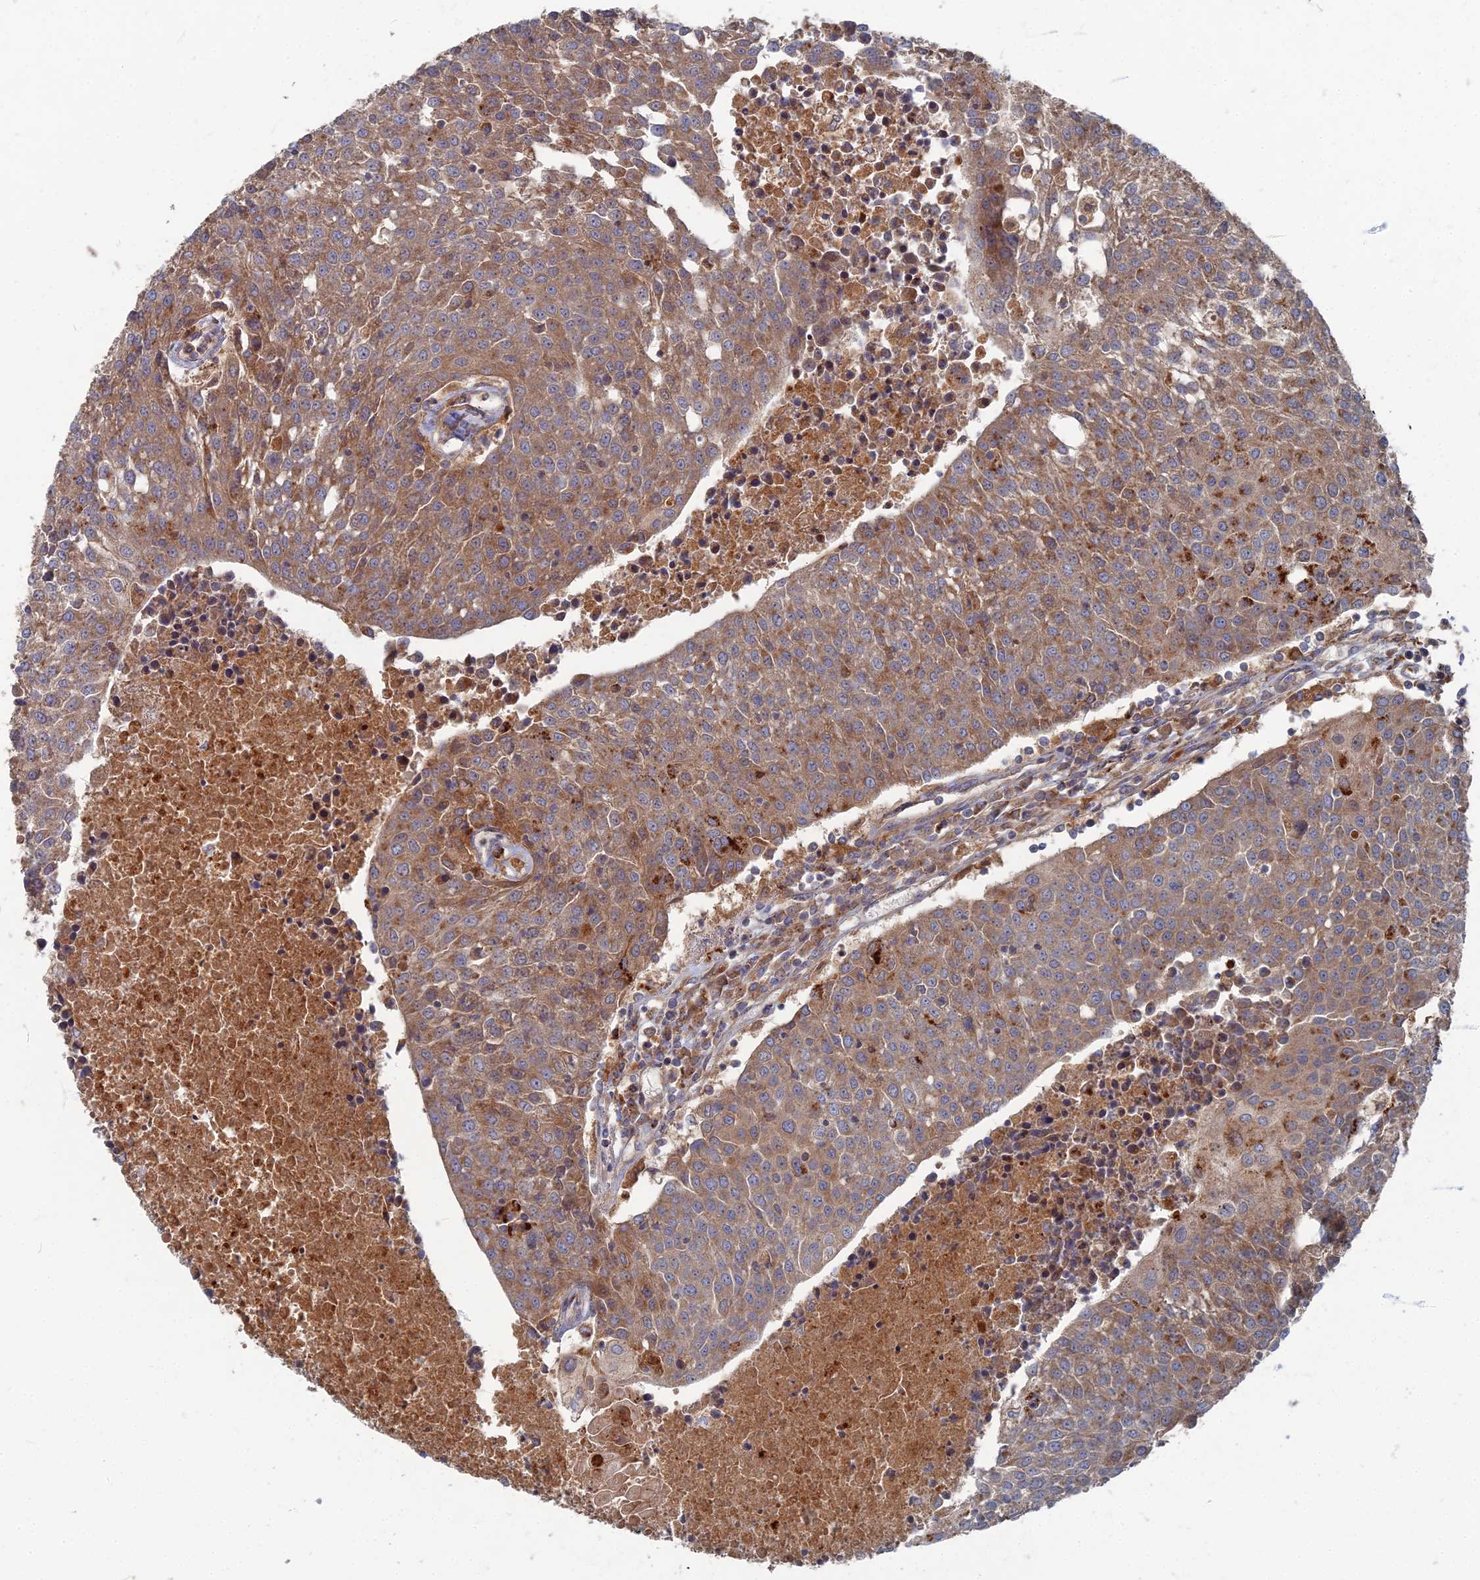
{"staining": {"intensity": "moderate", "quantity": ">75%", "location": "cytoplasmic/membranous"}, "tissue": "urothelial cancer", "cell_type": "Tumor cells", "image_type": "cancer", "snomed": [{"axis": "morphology", "description": "Urothelial carcinoma, High grade"}, {"axis": "topography", "description": "Urinary bladder"}], "caption": "Urothelial cancer was stained to show a protein in brown. There is medium levels of moderate cytoplasmic/membranous expression in approximately >75% of tumor cells.", "gene": "PPCDC", "patient": {"sex": "female", "age": 85}}